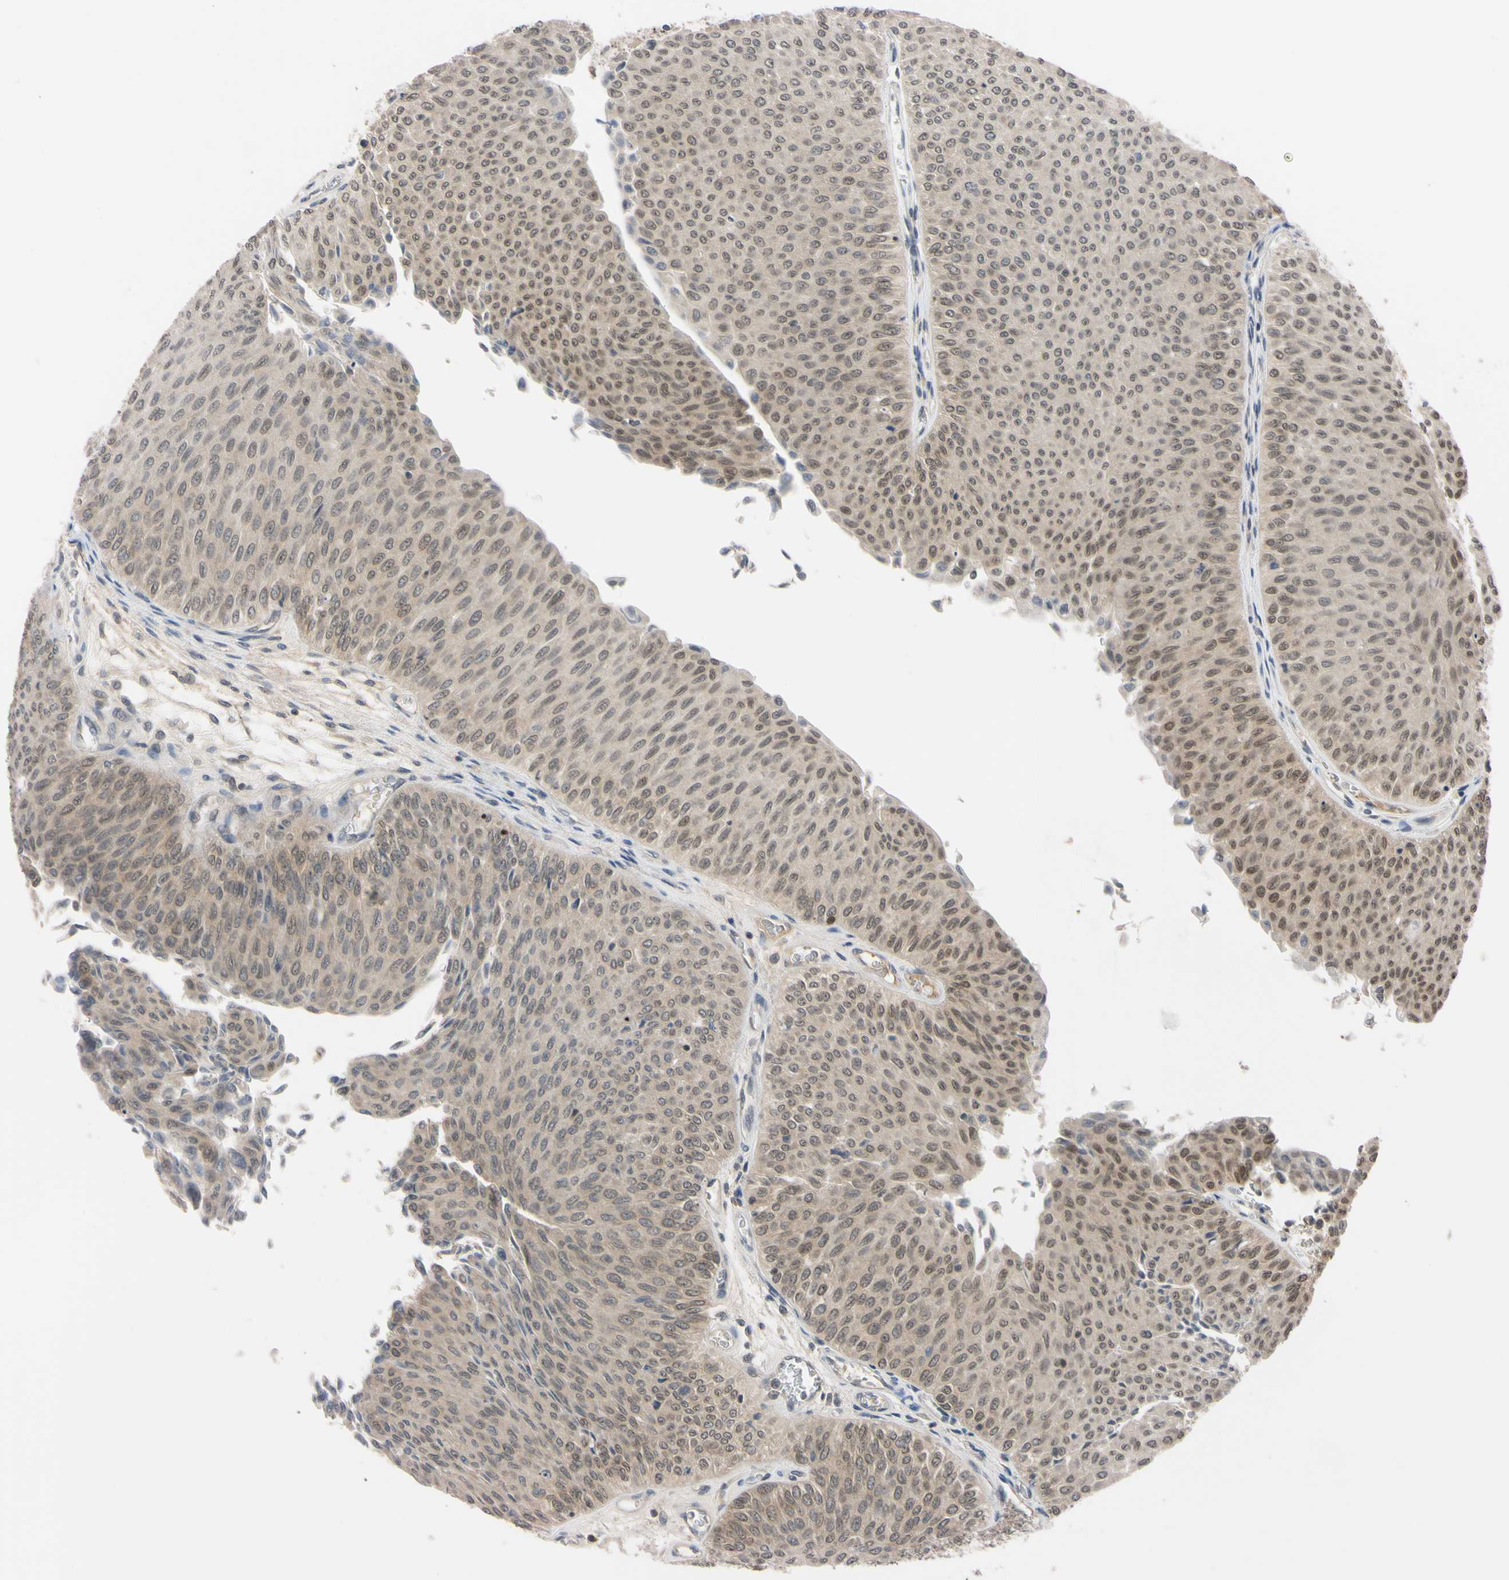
{"staining": {"intensity": "weak", "quantity": ">75%", "location": "cytoplasmic/membranous,nuclear"}, "tissue": "urothelial cancer", "cell_type": "Tumor cells", "image_type": "cancer", "snomed": [{"axis": "morphology", "description": "Urothelial carcinoma, Low grade"}, {"axis": "topography", "description": "Urinary bladder"}], "caption": "Immunohistochemistry histopathology image of low-grade urothelial carcinoma stained for a protein (brown), which demonstrates low levels of weak cytoplasmic/membranous and nuclear expression in about >75% of tumor cells.", "gene": "UBE2I", "patient": {"sex": "male", "age": 78}}